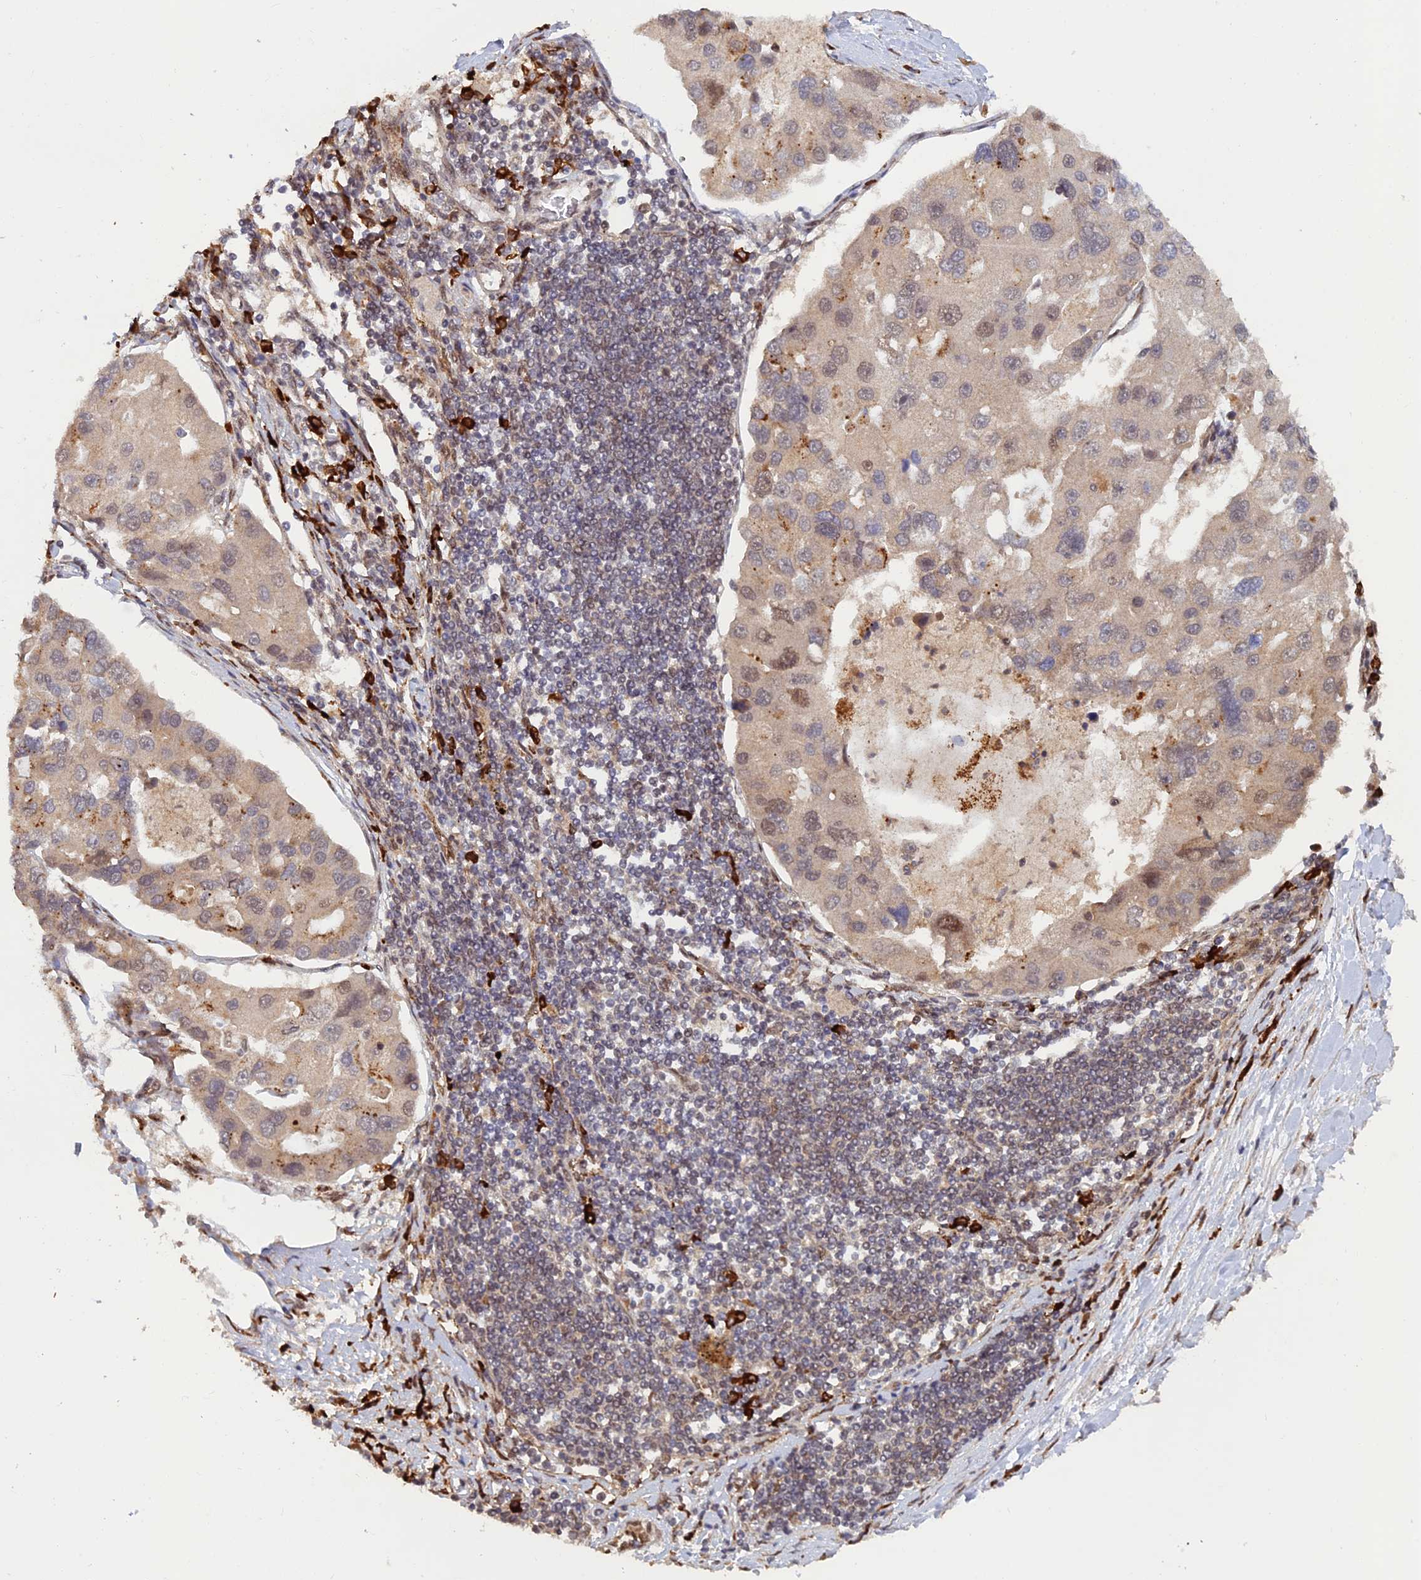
{"staining": {"intensity": "weak", "quantity": "<25%", "location": "cytoplasmic/membranous,nuclear"}, "tissue": "lung cancer", "cell_type": "Tumor cells", "image_type": "cancer", "snomed": [{"axis": "morphology", "description": "Adenocarcinoma, NOS"}, {"axis": "topography", "description": "Lung"}], "caption": "A histopathology image of human adenocarcinoma (lung) is negative for staining in tumor cells.", "gene": "ZNF565", "patient": {"sex": "female", "age": 54}}